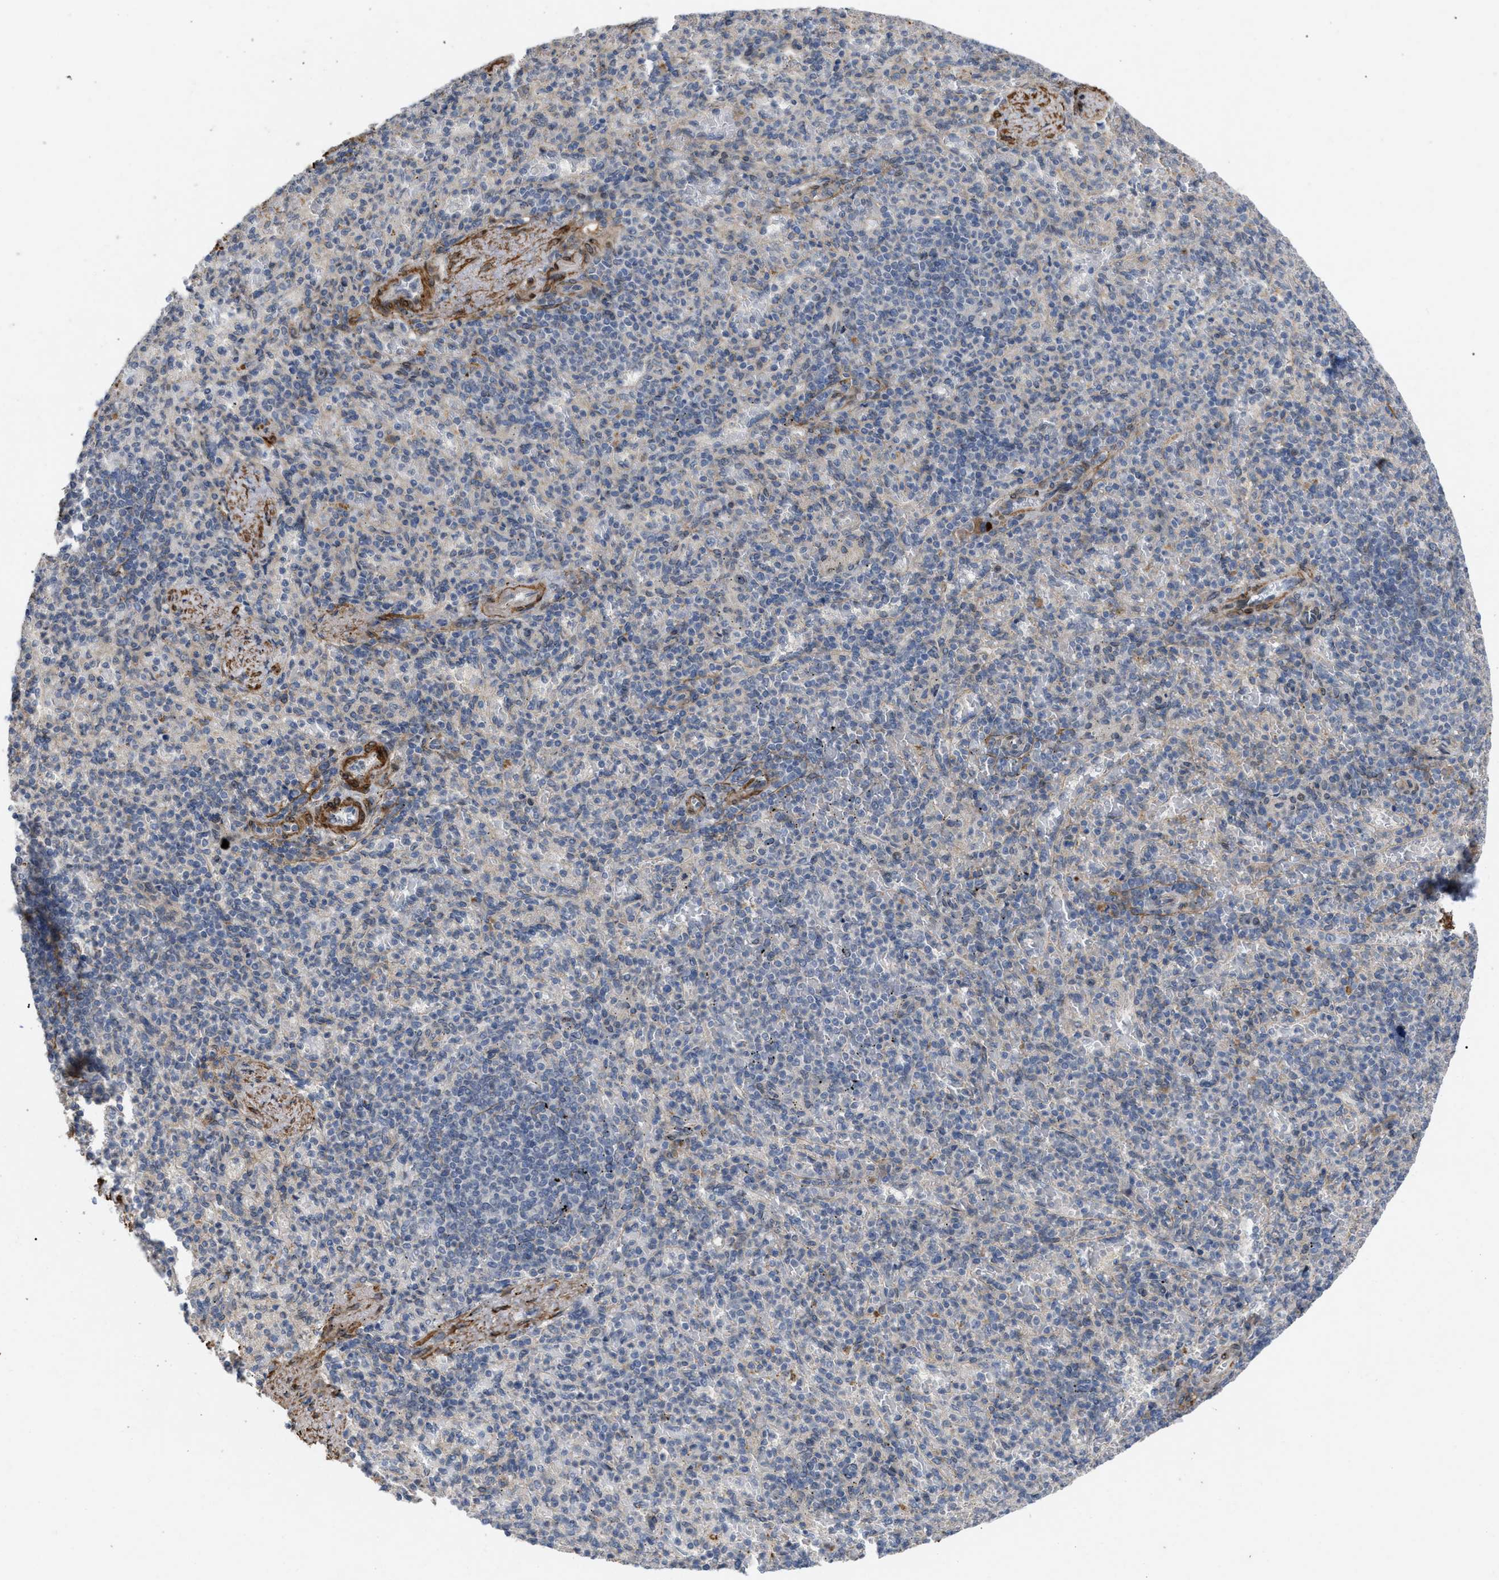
{"staining": {"intensity": "negative", "quantity": "none", "location": "none"}, "tissue": "spleen", "cell_type": "Cells in red pulp", "image_type": "normal", "snomed": [{"axis": "morphology", "description": "Normal tissue, NOS"}, {"axis": "topography", "description": "Spleen"}], "caption": "Photomicrograph shows no protein positivity in cells in red pulp of unremarkable spleen. Nuclei are stained in blue.", "gene": "ST6GALNAC6", "patient": {"sex": "female", "age": 74}}